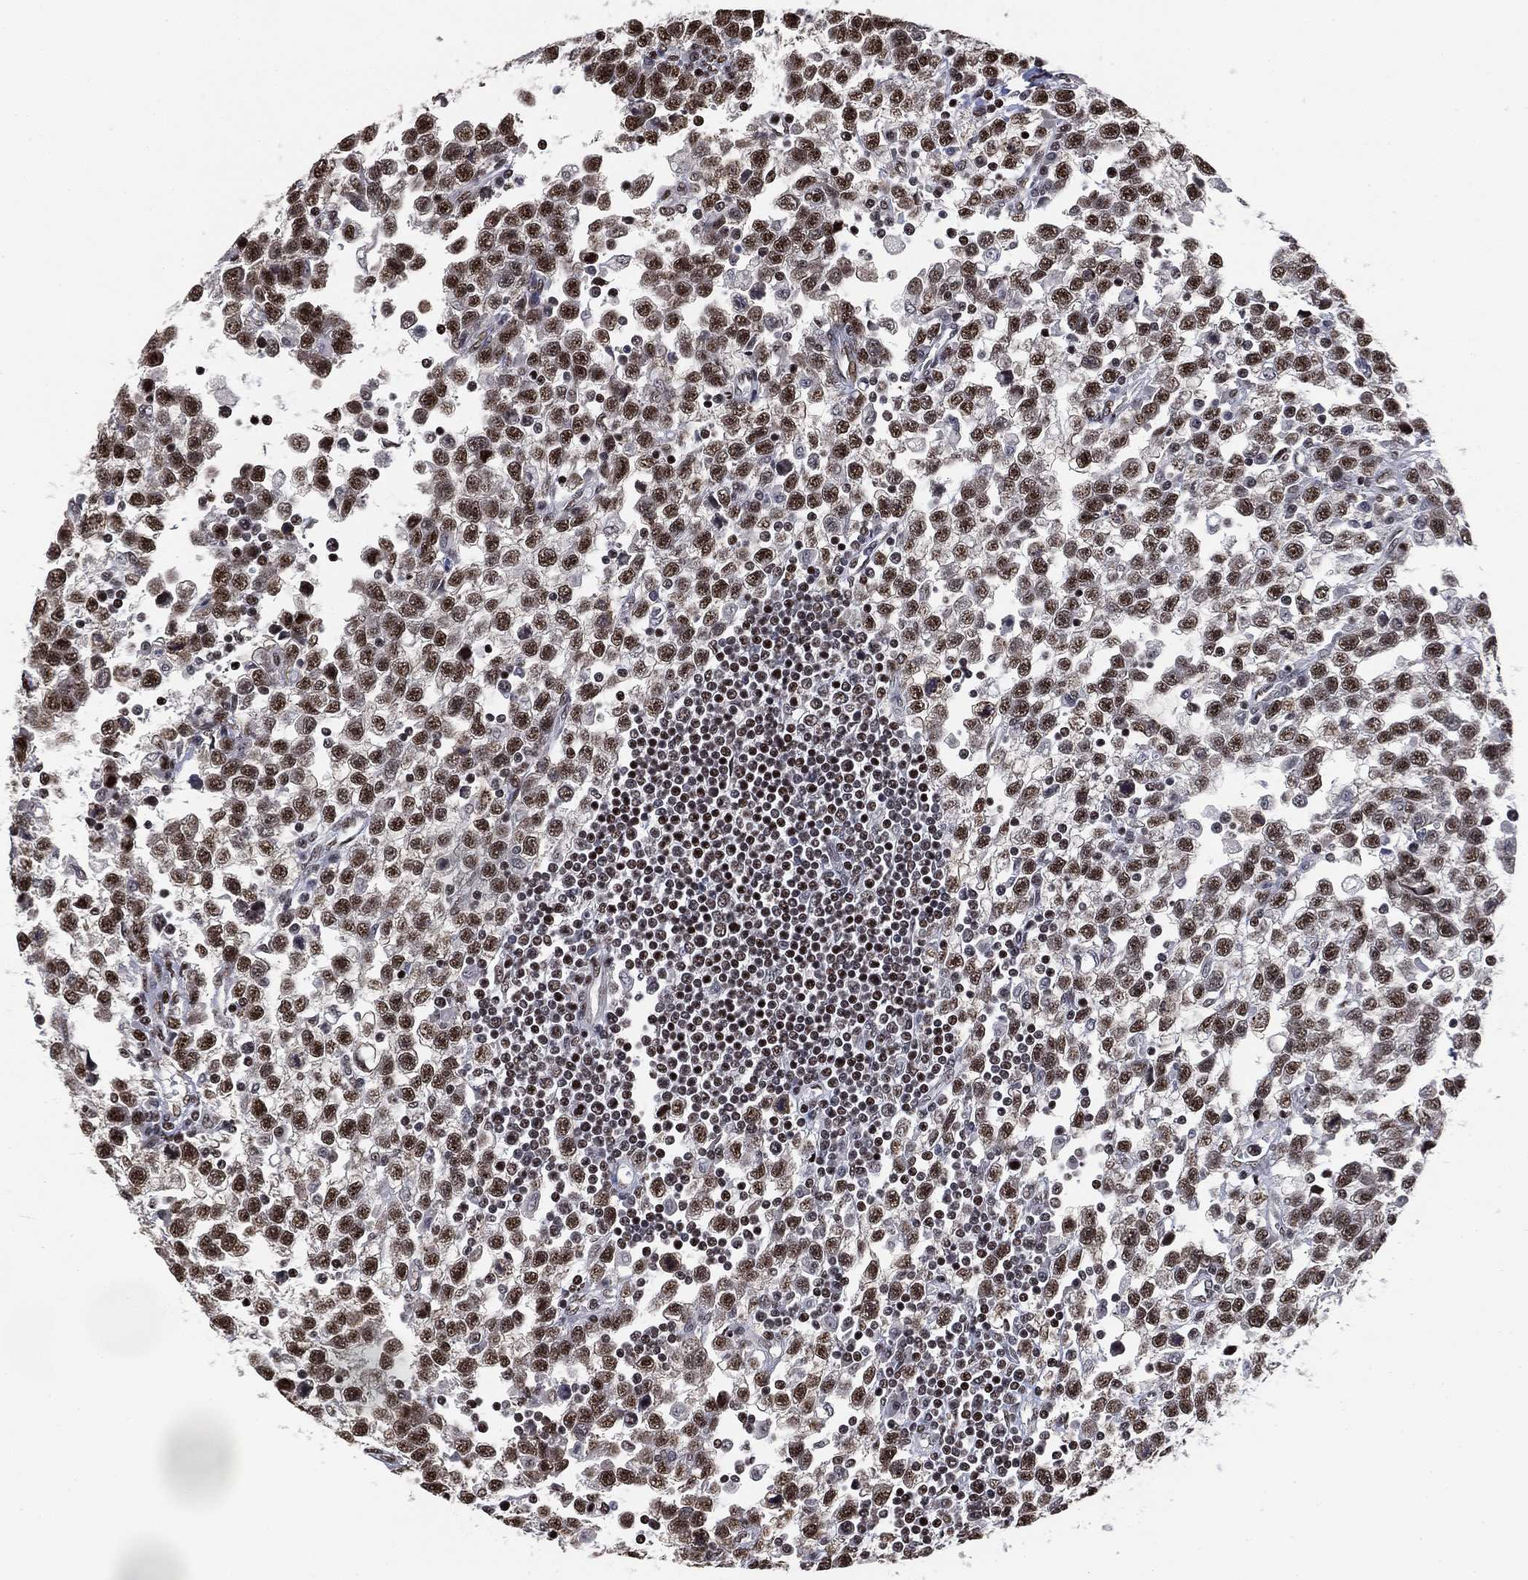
{"staining": {"intensity": "moderate", "quantity": ">75%", "location": "nuclear"}, "tissue": "testis cancer", "cell_type": "Tumor cells", "image_type": "cancer", "snomed": [{"axis": "morphology", "description": "Seminoma, NOS"}, {"axis": "topography", "description": "Testis"}], "caption": "Immunohistochemistry (IHC) (DAB (3,3'-diaminobenzidine)) staining of human testis seminoma displays moderate nuclear protein expression in about >75% of tumor cells.", "gene": "ZSCAN30", "patient": {"sex": "male", "age": 34}}